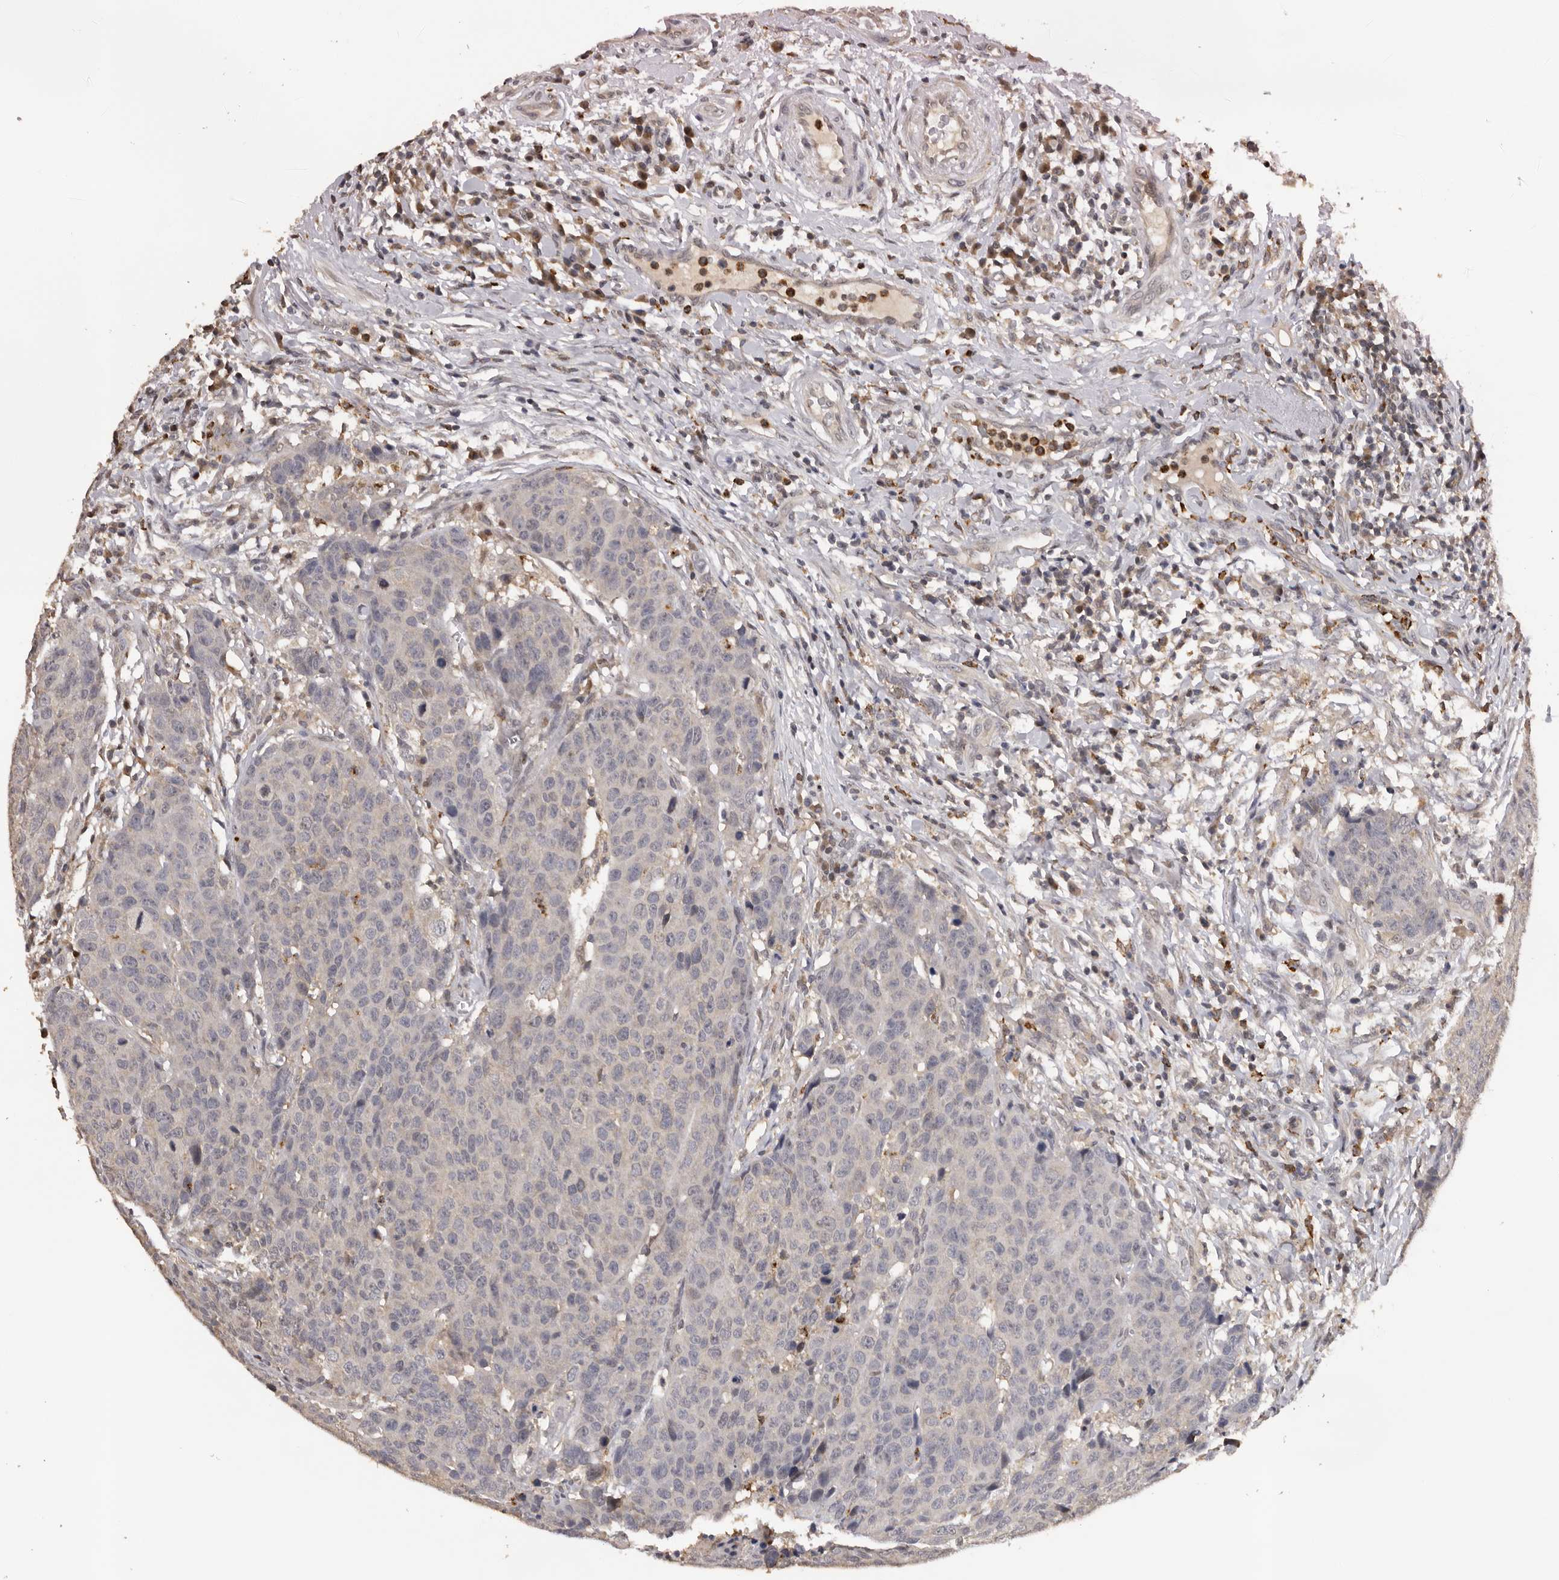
{"staining": {"intensity": "negative", "quantity": "none", "location": "none"}, "tissue": "head and neck cancer", "cell_type": "Tumor cells", "image_type": "cancer", "snomed": [{"axis": "morphology", "description": "Squamous cell carcinoma, NOS"}, {"axis": "topography", "description": "Head-Neck"}], "caption": "The immunohistochemistry (IHC) histopathology image has no significant positivity in tumor cells of head and neck cancer tissue. (Brightfield microscopy of DAB (3,3'-diaminobenzidine) IHC at high magnification).", "gene": "KIF2B", "patient": {"sex": "male", "age": 66}}